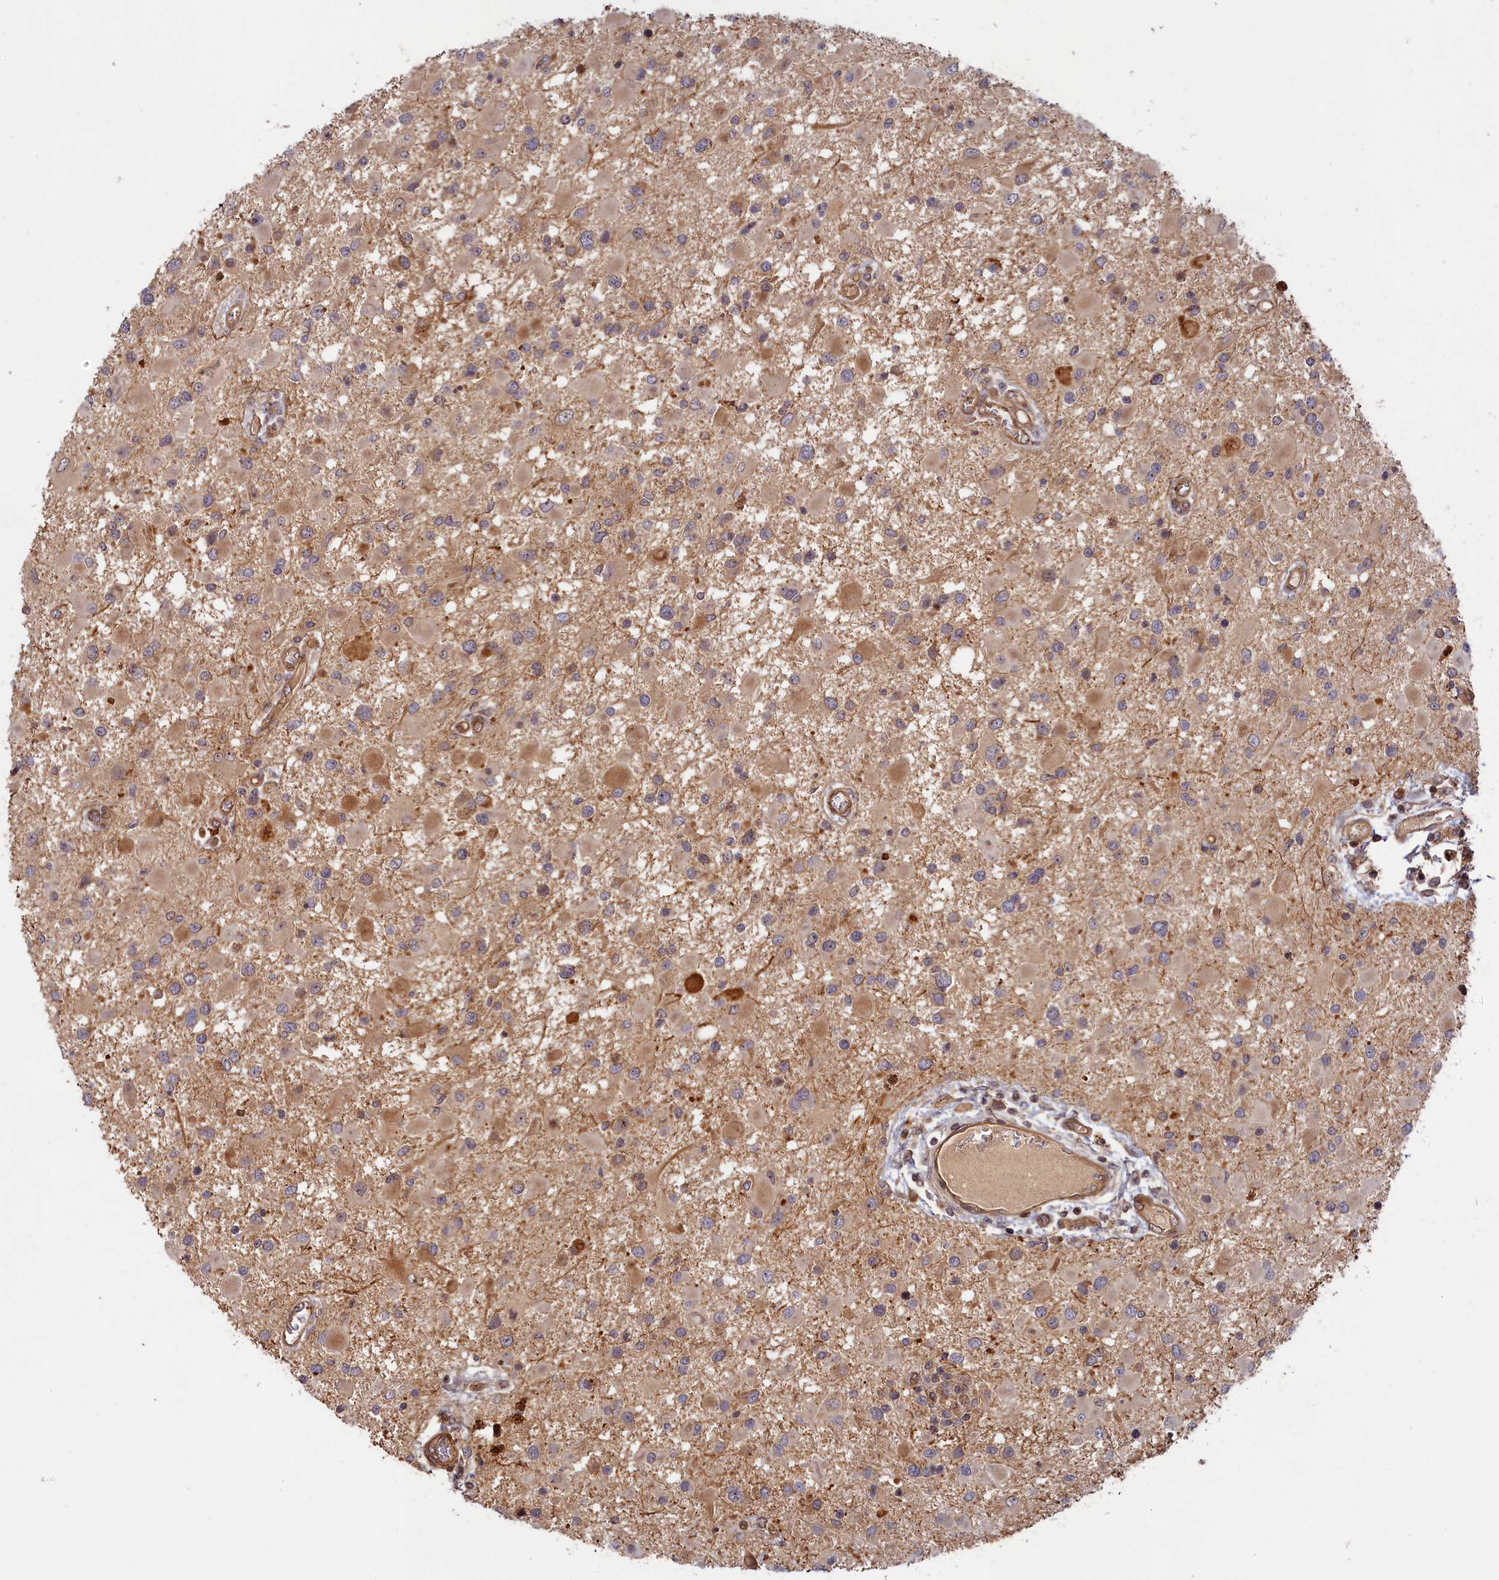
{"staining": {"intensity": "negative", "quantity": "none", "location": "none"}, "tissue": "glioma", "cell_type": "Tumor cells", "image_type": "cancer", "snomed": [{"axis": "morphology", "description": "Glioma, malignant, High grade"}, {"axis": "topography", "description": "Brain"}], "caption": "A micrograph of malignant glioma (high-grade) stained for a protein reveals no brown staining in tumor cells.", "gene": "CEP44", "patient": {"sex": "male", "age": 53}}